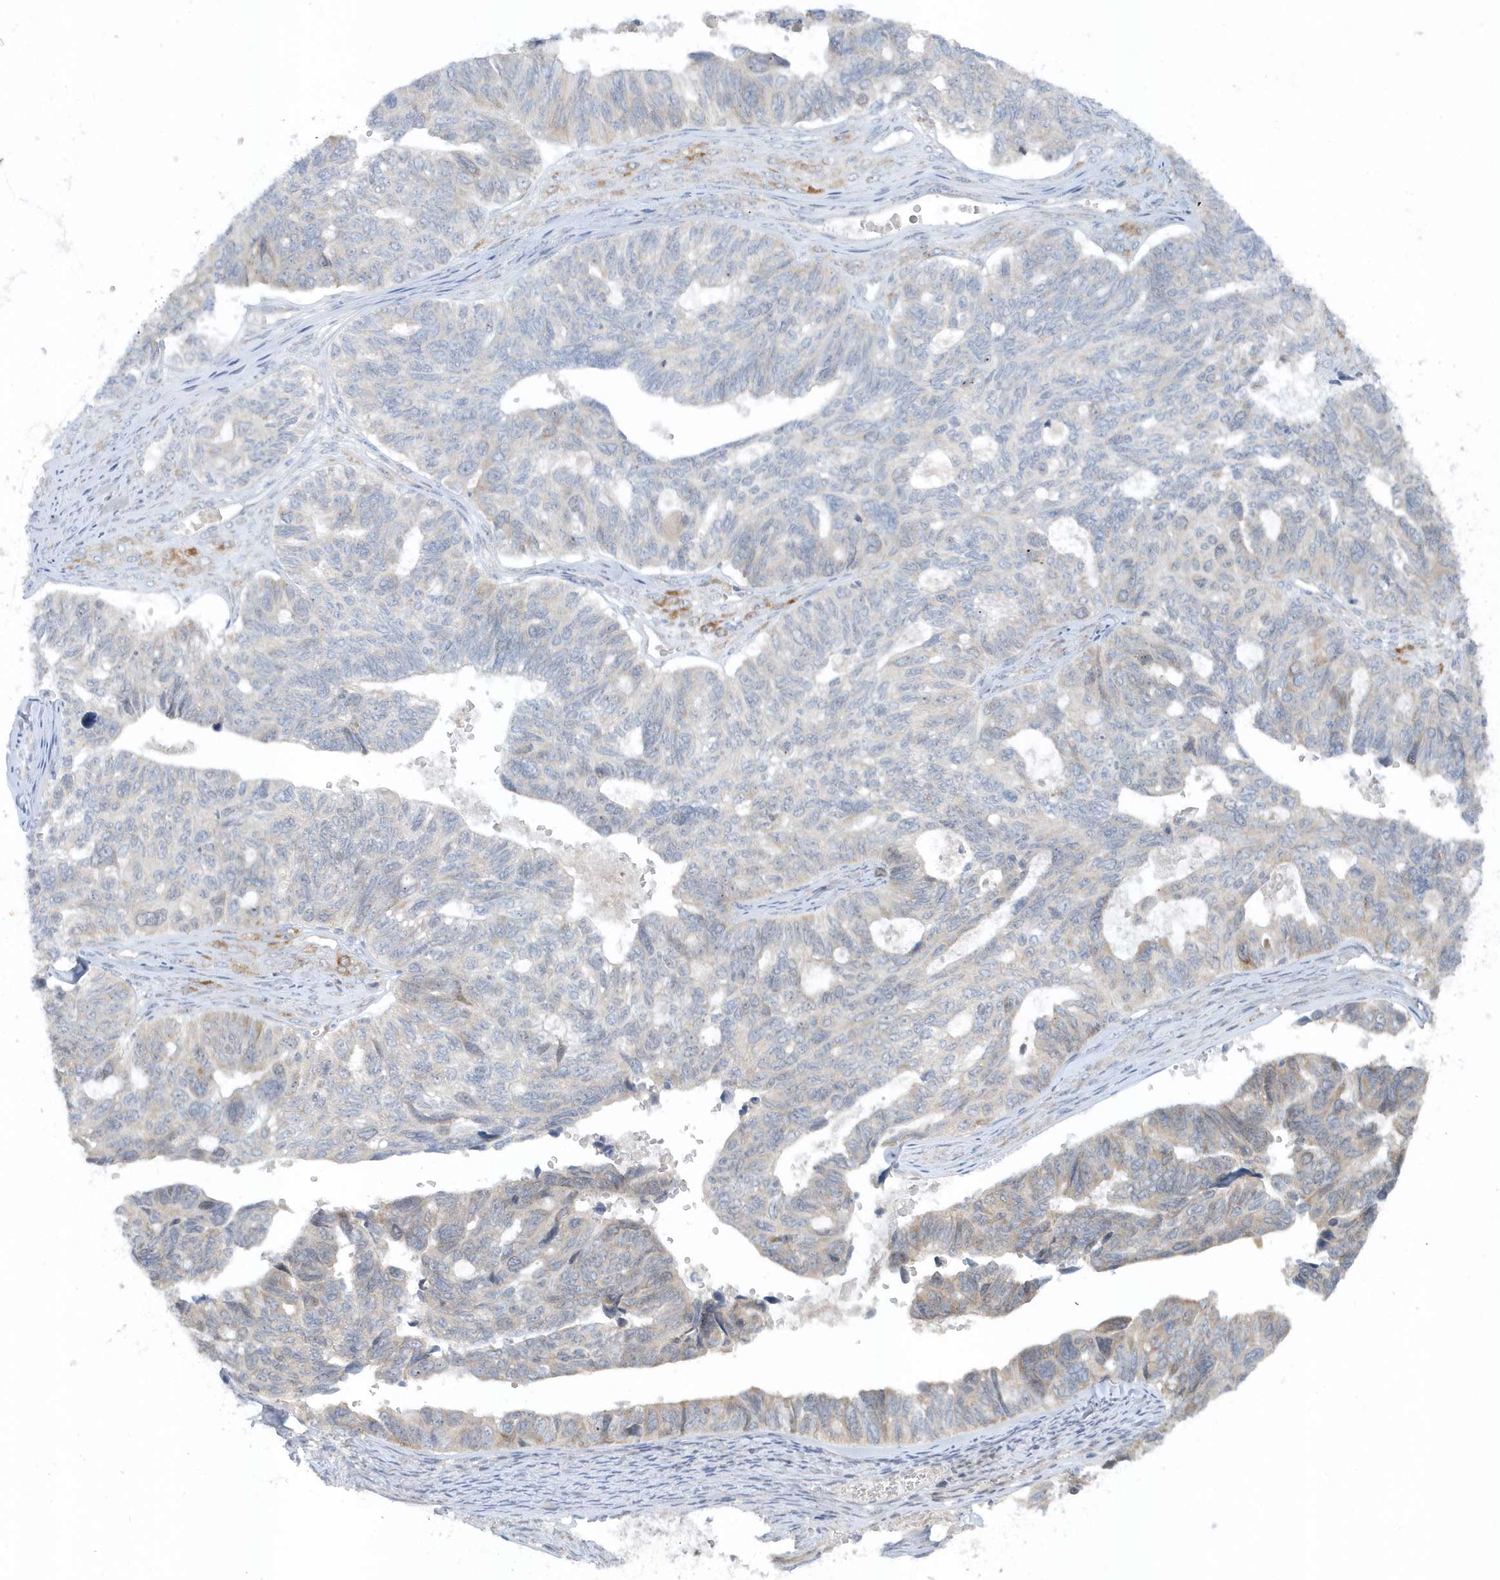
{"staining": {"intensity": "weak", "quantity": "<25%", "location": "cytoplasmic/membranous"}, "tissue": "ovarian cancer", "cell_type": "Tumor cells", "image_type": "cancer", "snomed": [{"axis": "morphology", "description": "Cystadenocarcinoma, serous, NOS"}, {"axis": "topography", "description": "Ovary"}], "caption": "A histopathology image of human ovarian cancer (serous cystadenocarcinoma) is negative for staining in tumor cells.", "gene": "SCN3A", "patient": {"sex": "female", "age": 79}}